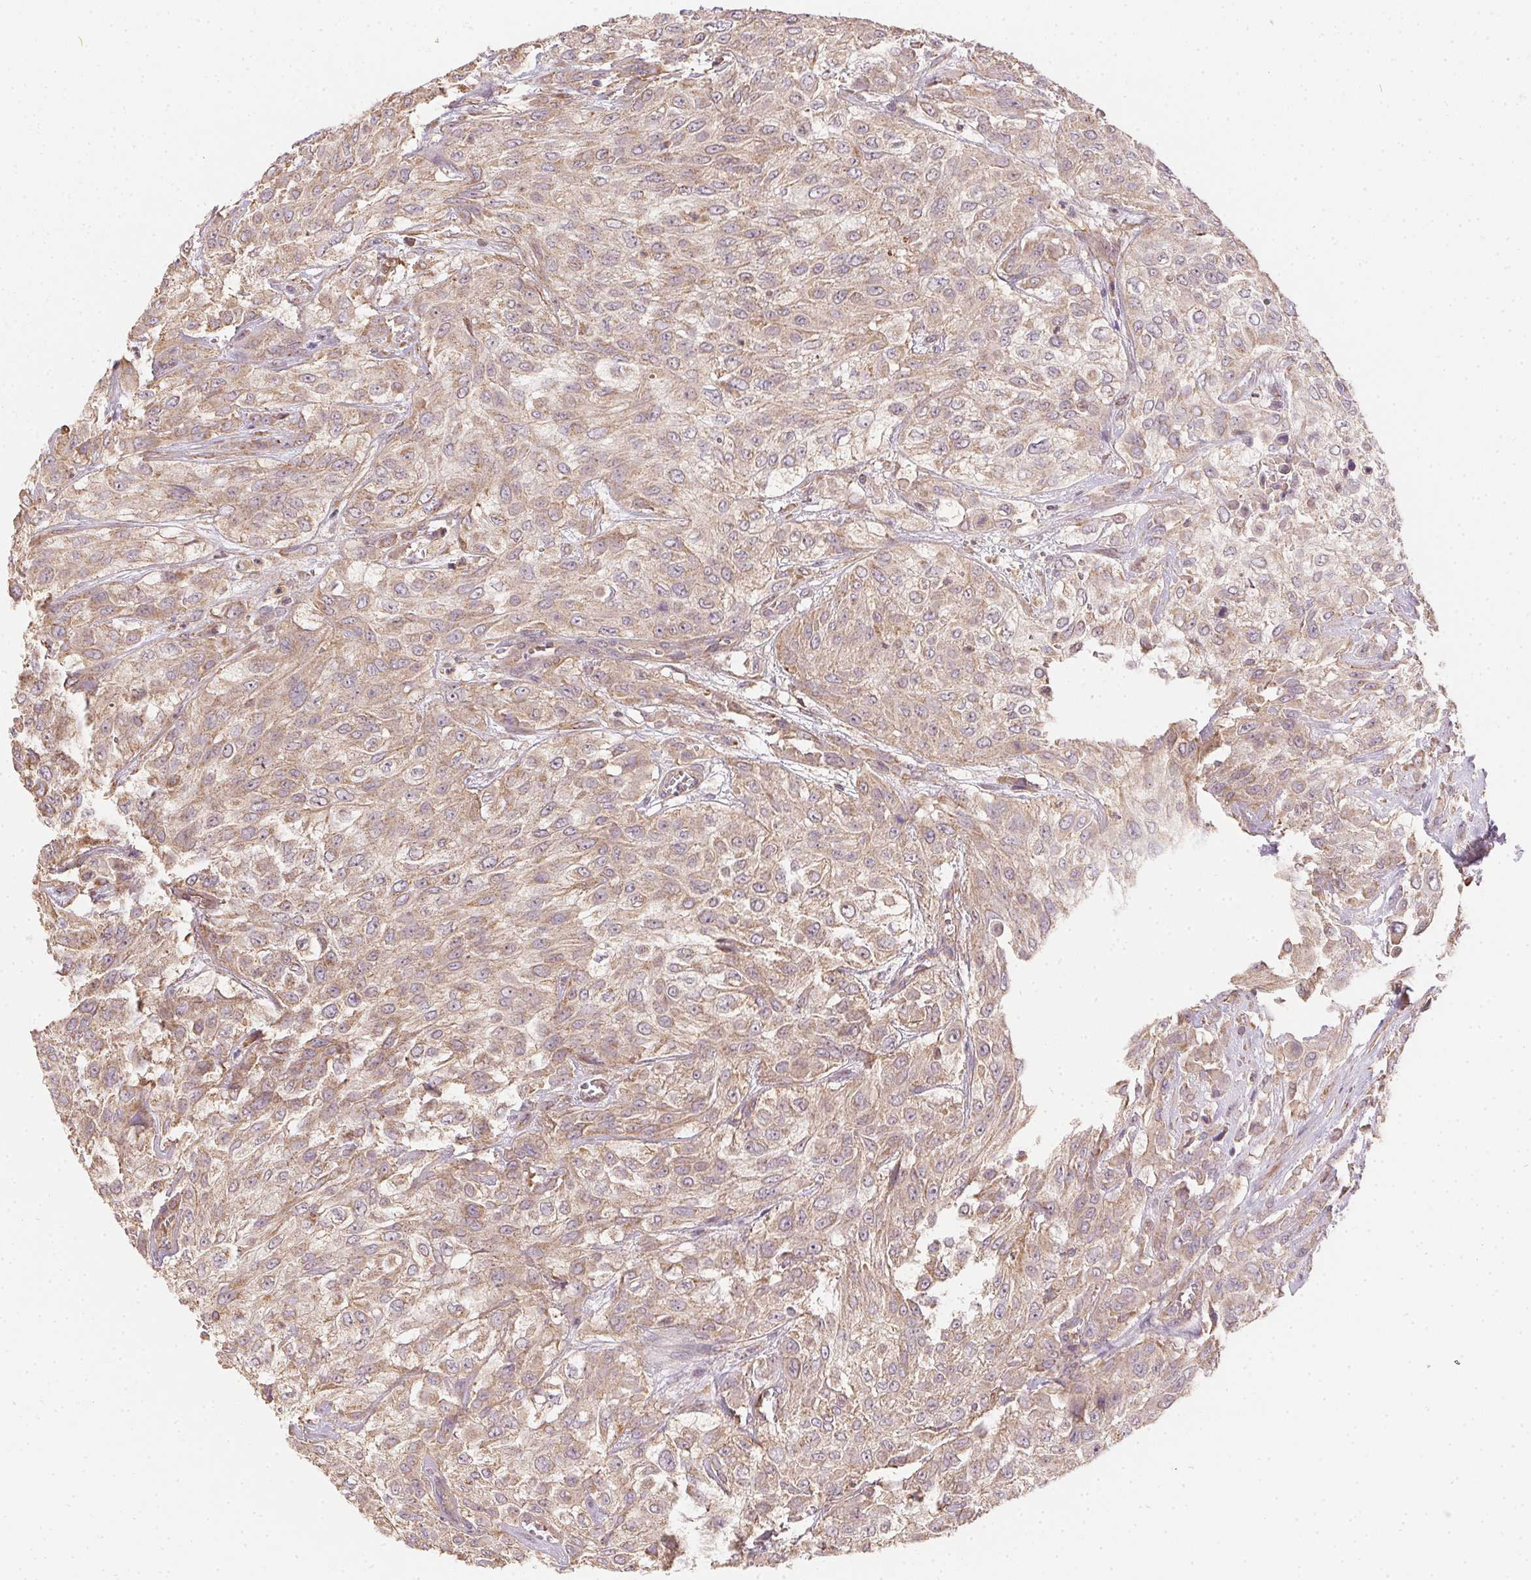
{"staining": {"intensity": "weak", "quantity": ">75%", "location": "cytoplasmic/membranous"}, "tissue": "urothelial cancer", "cell_type": "Tumor cells", "image_type": "cancer", "snomed": [{"axis": "morphology", "description": "Urothelial carcinoma, High grade"}, {"axis": "topography", "description": "Urinary bladder"}], "caption": "Immunohistochemical staining of human urothelial cancer exhibits low levels of weak cytoplasmic/membranous protein expression in approximately >75% of tumor cells.", "gene": "REV3L", "patient": {"sex": "male", "age": 57}}